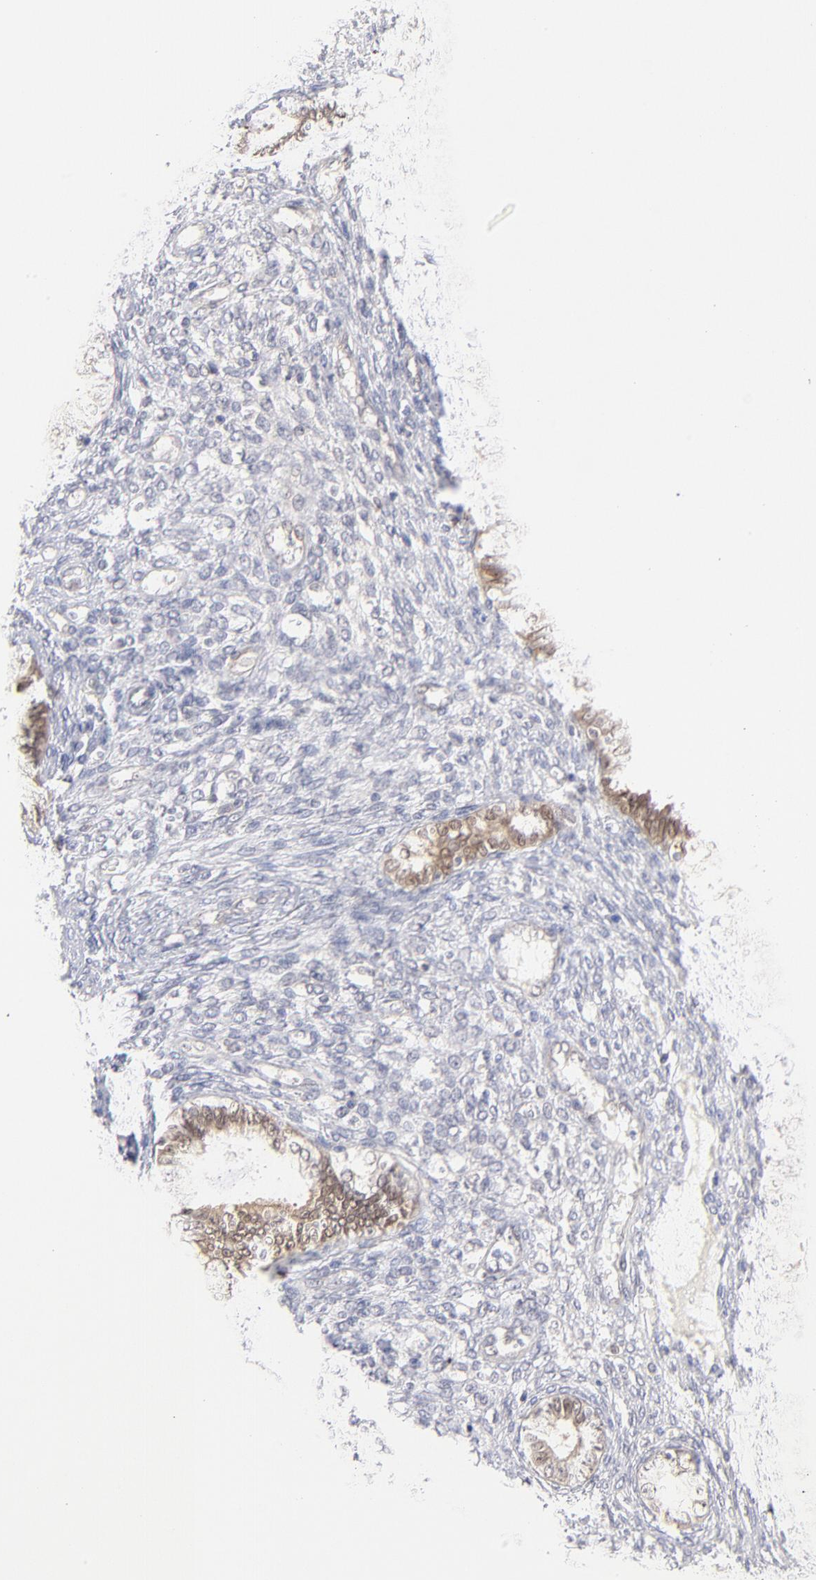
{"staining": {"intensity": "negative", "quantity": "none", "location": "none"}, "tissue": "endometrium", "cell_type": "Cells in endometrial stroma", "image_type": "normal", "snomed": [{"axis": "morphology", "description": "Normal tissue, NOS"}, {"axis": "topography", "description": "Endometrium"}], "caption": "A high-resolution histopathology image shows immunohistochemistry (IHC) staining of unremarkable endometrium, which reveals no significant staining in cells in endometrial stroma.", "gene": "CASP6", "patient": {"sex": "female", "age": 72}}